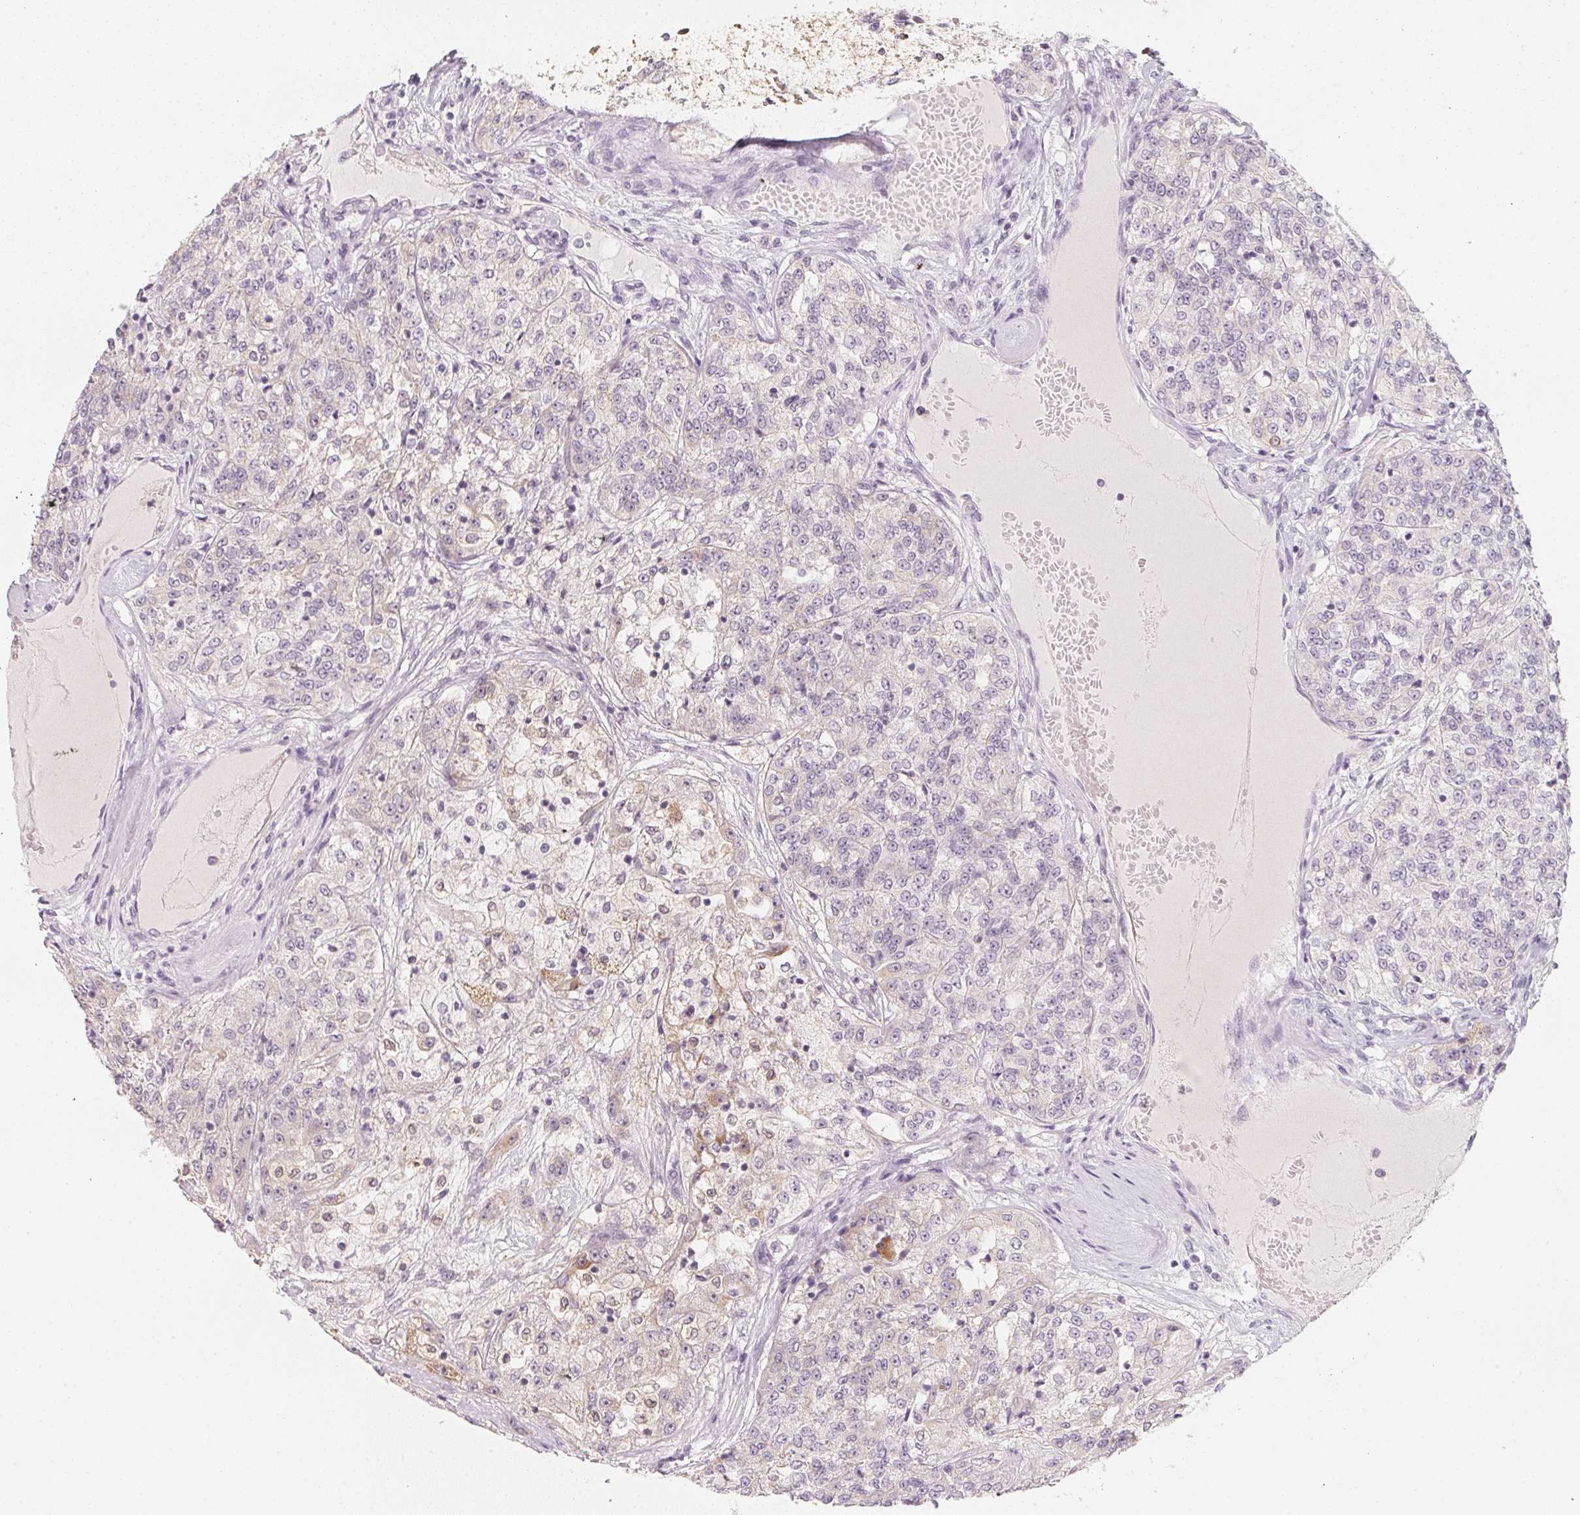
{"staining": {"intensity": "negative", "quantity": "none", "location": "none"}, "tissue": "renal cancer", "cell_type": "Tumor cells", "image_type": "cancer", "snomed": [{"axis": "morphology", "description": "Adenocarcinoma, NOS"}, {"axis": "topography", "description": "Kidney"}], "caption": "Renal cancer stained for a protein using immunohistochemistry shows no staining tumor cells.", "gene": "CFAP276", "patient": {"sex": "female", "age": 63}}